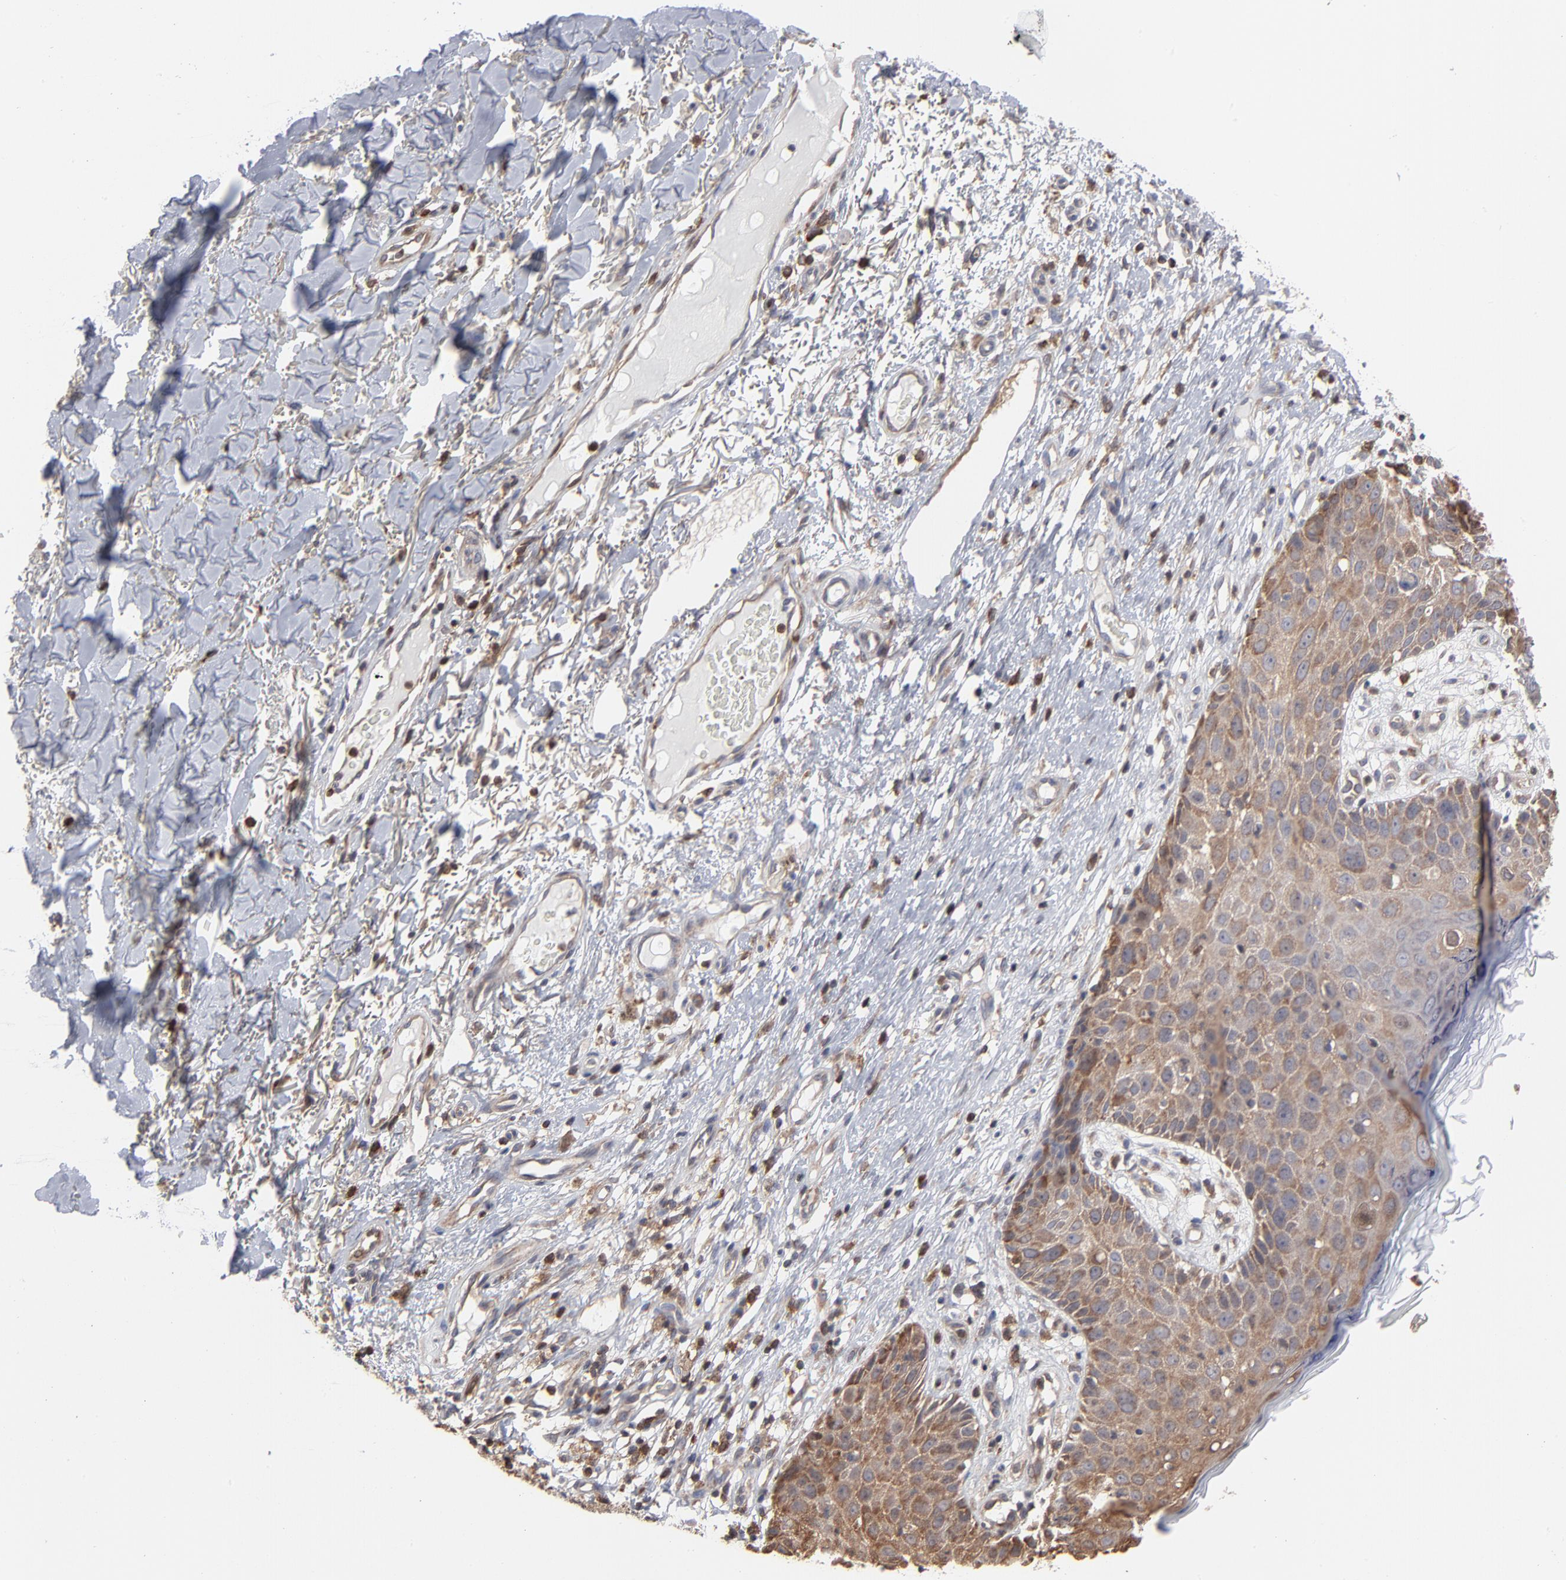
{"staining": {"intensity": "moderate", "quantity": ">75%", "location": "cytoplasmic/membranous"}, "tissue": "skin cancer", "cell_type": "Tumor cells", "image_type": "cancer", "snomed": [{"axis": "morphology", "description": "Squamous cell carcinoma, NOS"}, {"axis": "topography", "description": "Skin"}], "caption": "A medium amount of moderate cytoplasmic/membranous staining is identified in approximately >75% of tumor cells in skin squamous cell carcinoma tissue. The staining was performed using DAB to visualize the protein expression in brown, while the nuclei were stained in blue with hematoxylin (Magnification: 20x).", "gene": "MAP2K1", "patient": {"sex": "male", "age": 87}}